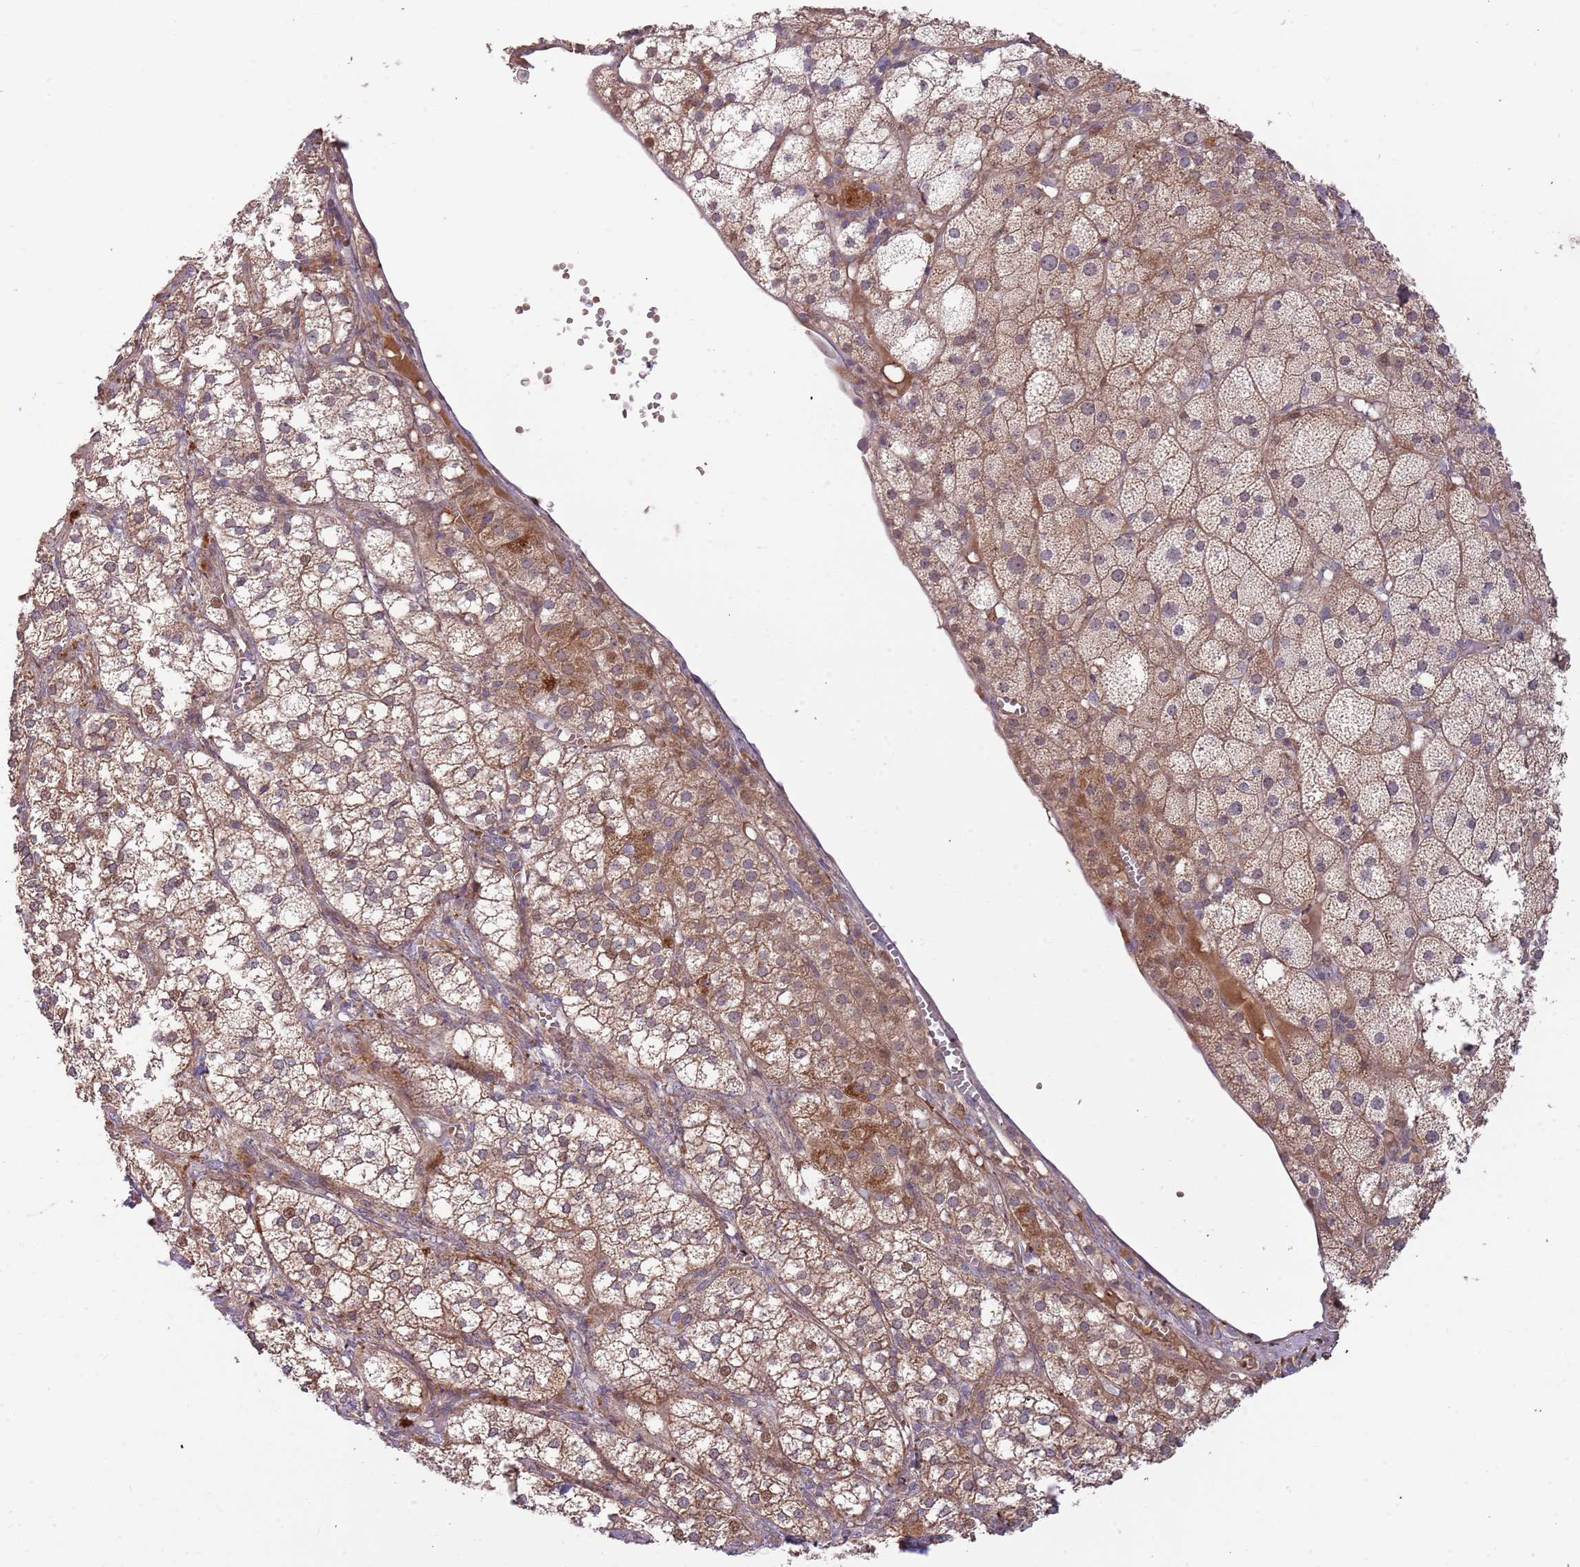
{"staining": {"intensity": "strong", "quantity": "25%-75%", "location": "cytoplasmic/membranous,nuclear"}, "tissue": "adrenal gland", "cell_type": "Glandular cells", "image_type": "normal", "snomed": [{"axis": "morphology", "description": "Normal tissue, NOS"}, {"axis": "topography", "description": "Adrenal gland"}], "caption": "This is a photomicrograph of IHC staining of unremarkable adrenal gland, which shows strong positivity in the cytoplasmic/membranous,nuclear of glandular cells.", "gene": "TRAPPC6B", "patient": {"sex": "female", "age": 61}}